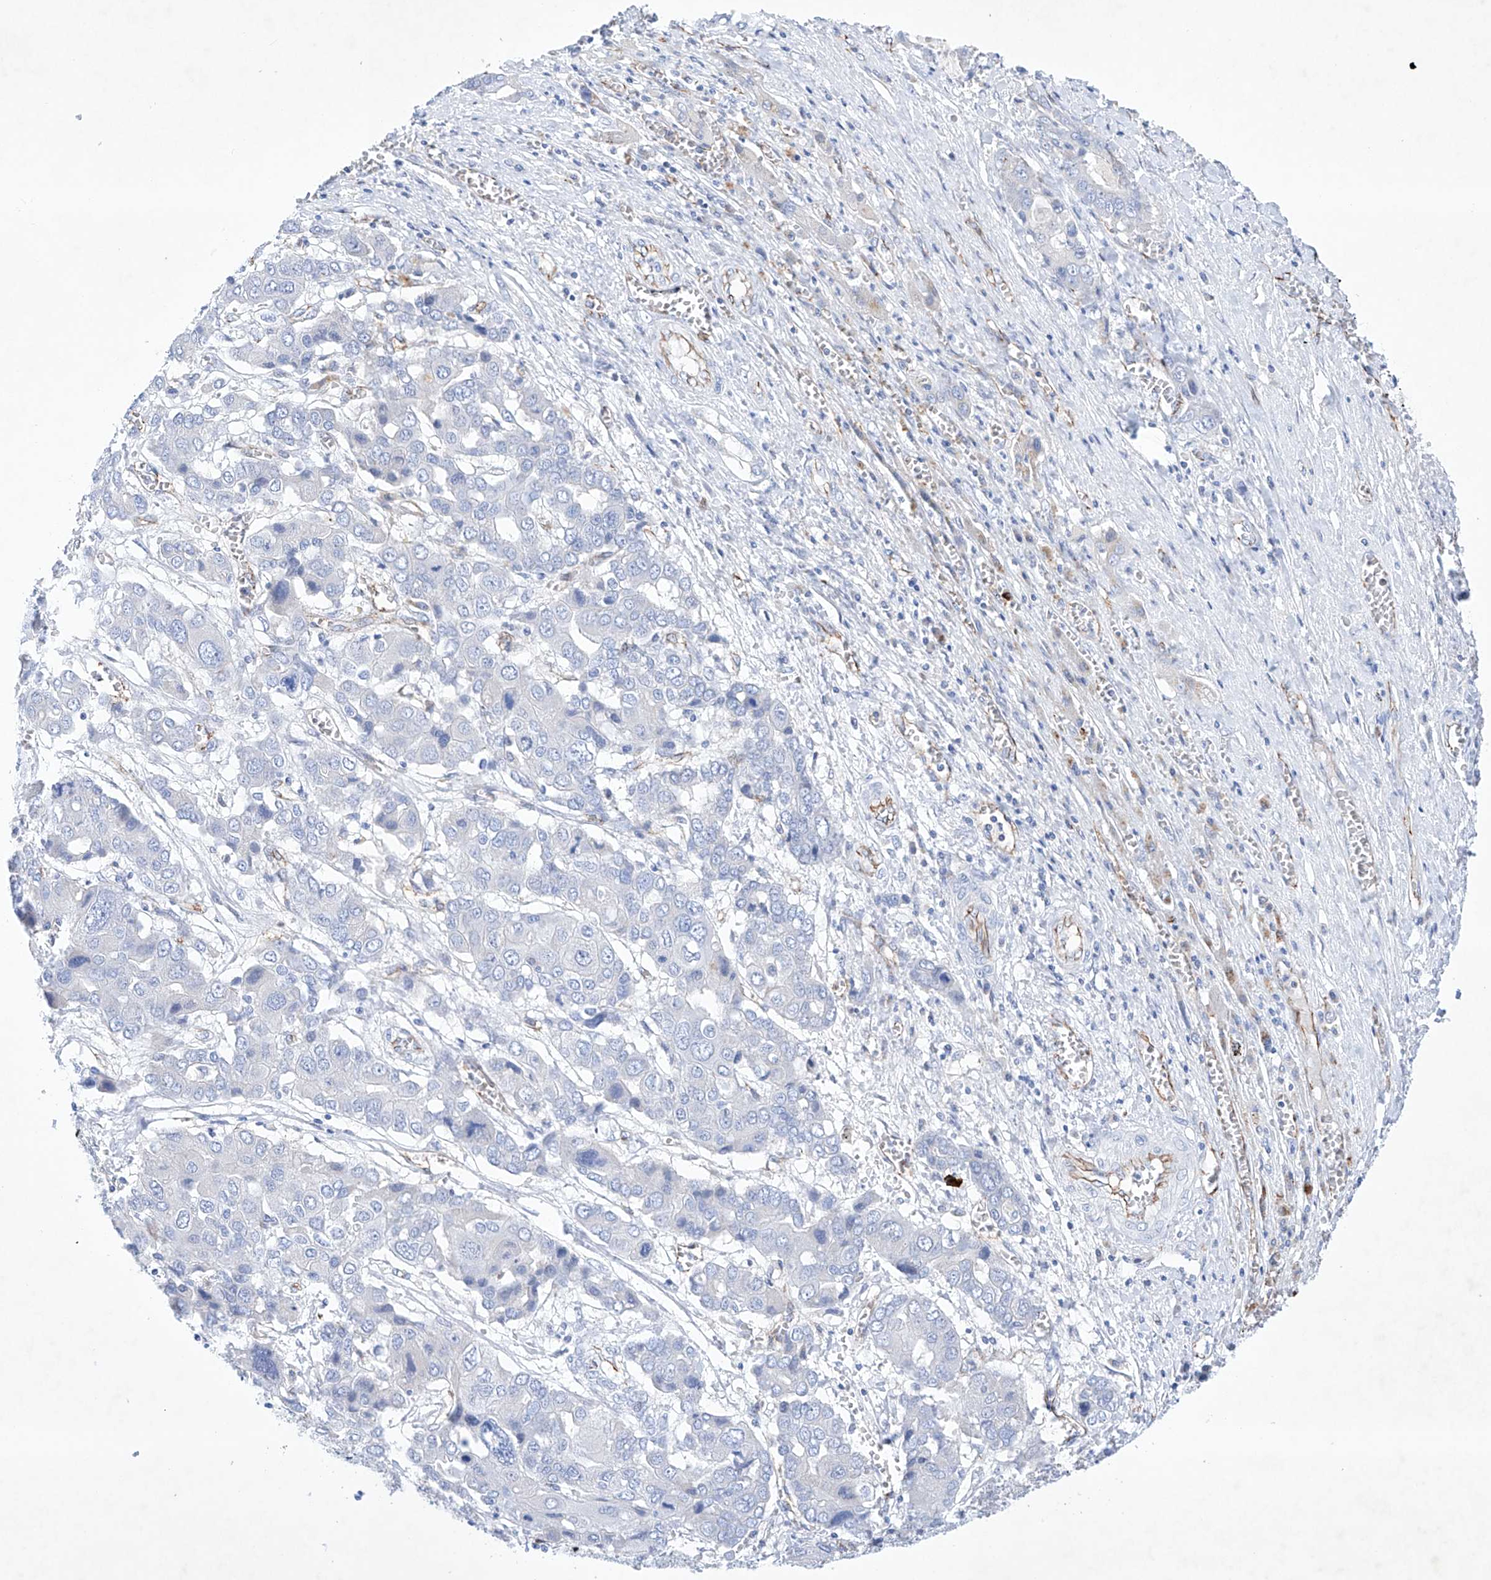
{"staining": {"intensity": "negative", "quantity": "none", "location": "none"}, "tissue": "liver cancer", "cell_type": "Tumor cells", "image_type": "cancer", "snomed": [{"axis": "morphology", "description": "Cholangiocarcinoma"}, {"axis": "topography", "description": "Liver"}], "caption": "Histopathology image shows no protein positivity in tumor cells of liver cholangiocarcinoma tissue.", "gene": "ETV7", "patient": {"sex": "male", "age": 67}}